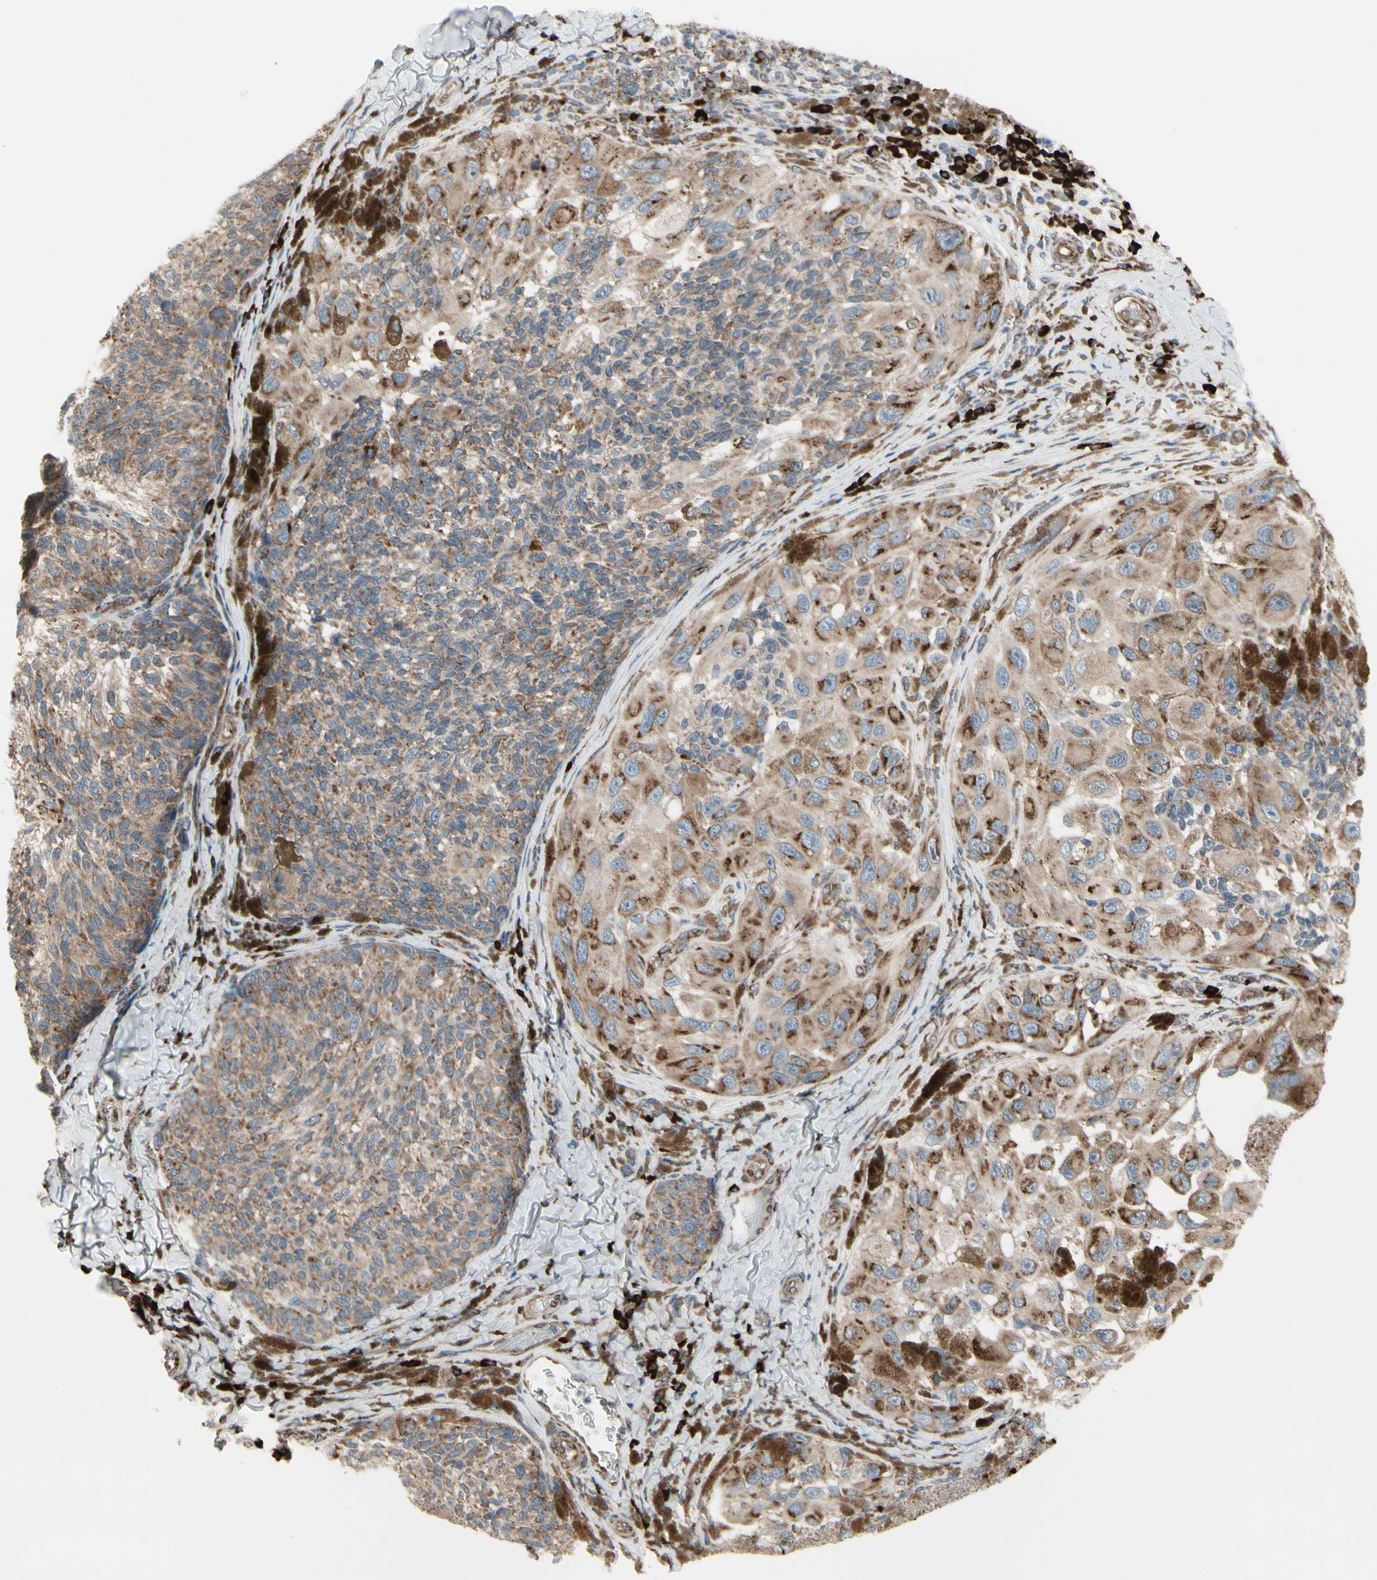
{"staining": {"intensity": "moderate", "quantity": ">75%", "location": "cytoplasmic/membranous"}, "tissue": "melanoma", "cell_type": "Tumor cells", "image_type": "cancer", "snomed": [{"axis": "morphology", "description": "Malignant melanoma, NOS"}, {"axis": "topography", "description": "Skin"}], "caption": "Immunohistochemistry histopathology image of human malignant melanoma stained for a protein (brown), which demonstrates medium levels of moderate cytoplasmic/membranous positivity in about >75% of tumor cells.", "gene": "FNDC3A", "patient": {"sex": "female", "age": 73}}